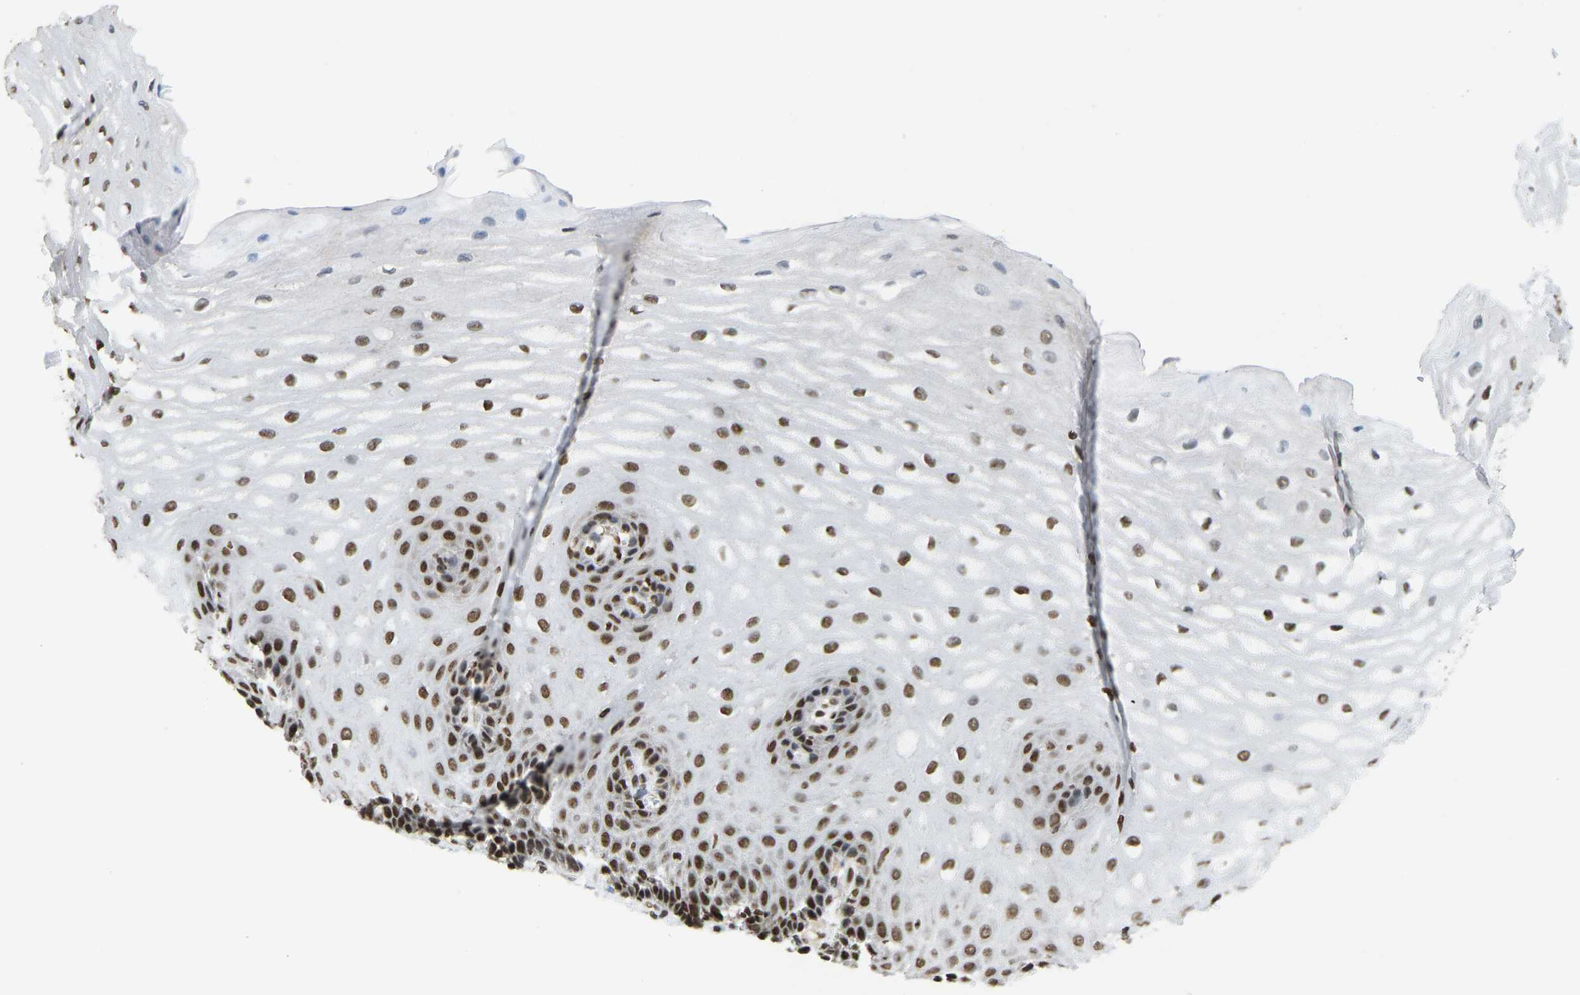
{"staining": {"intensity": "strong", "quantity": ">75%", "location": "nuclear"}, "tissue": "esophagus", "cell_type": "Squamous epithelial cells", "image_type": "normal", "snomed": [{"axis": "morphology", "description": "Normal tissue, NOS"}, {"axis": "topography", "description": "Esophagus"}], "caption": "Esophagus stained with DAB (3,3'-diaminobenzidine) immunohistochemistry exhibits high levels of strong nuclear staining in approximately >75% of squamous epithelial cells. The protein is shown in brown color, while the nuclei are stained blue.", "gene": "ZSCAN20", "patient": {"sex": "male", "age": 54}}